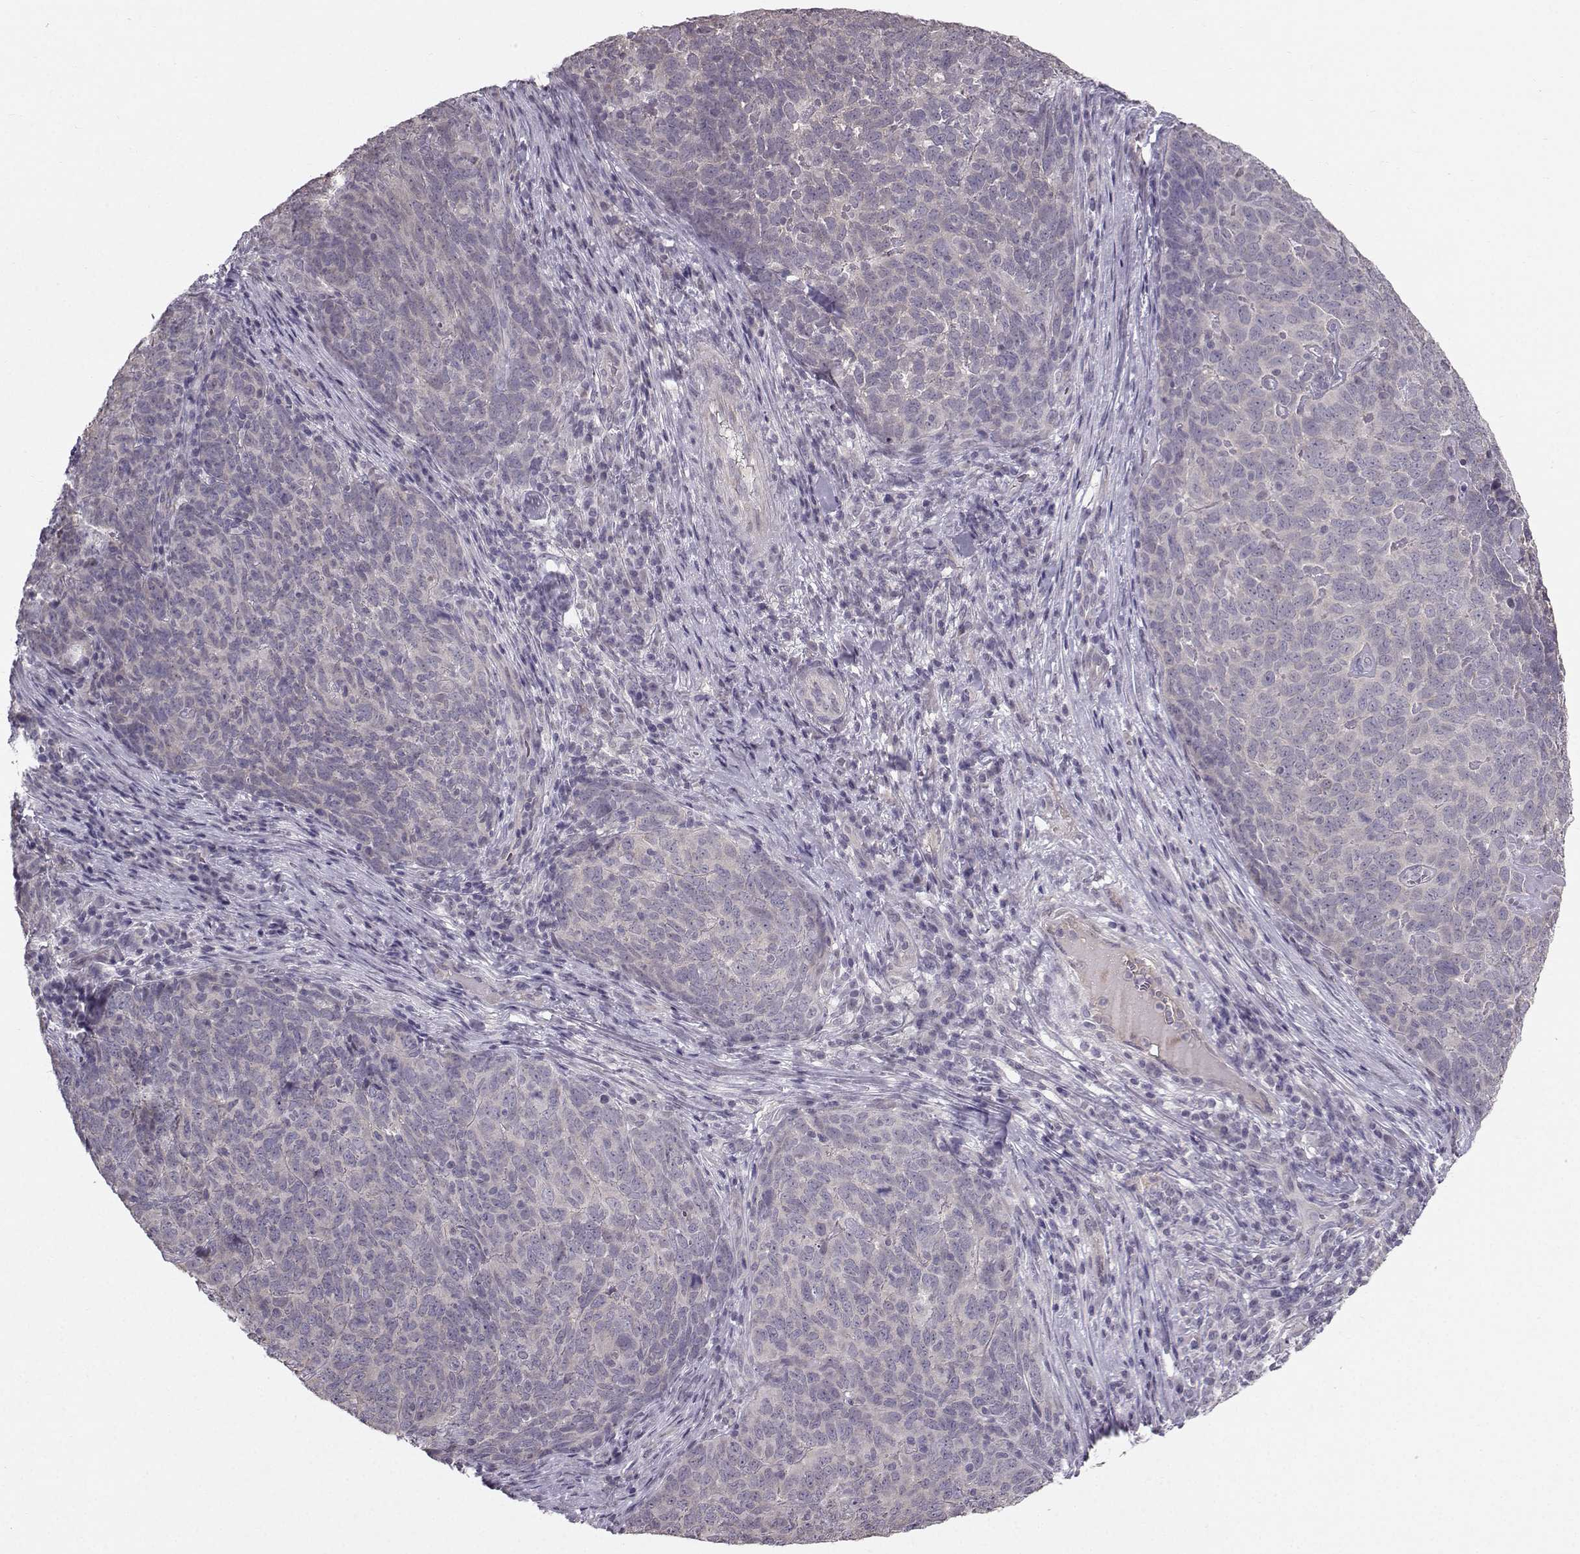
{"staining": {"intensity": "negative", "quantity": "none", "location": "none"}, "tissue": "skin cancer", "cell_type": "Tumor cells", "image_type": "cancer", "snomed": [{"axis": "morphology", "description": "Squamous cell carcinoma, NOS"}, {"axis": "topography", "description": "Skin"}, {"axis": "topography", "description": "Anal"}], "caption": "Human squamous cell carcinoma (skin) stained for a protein using immunohistochemistry (IHC) reveals no positivity in tumor cells.", "gene": "TSPYL5", "patient": {"sex": "female", "age": 51}}